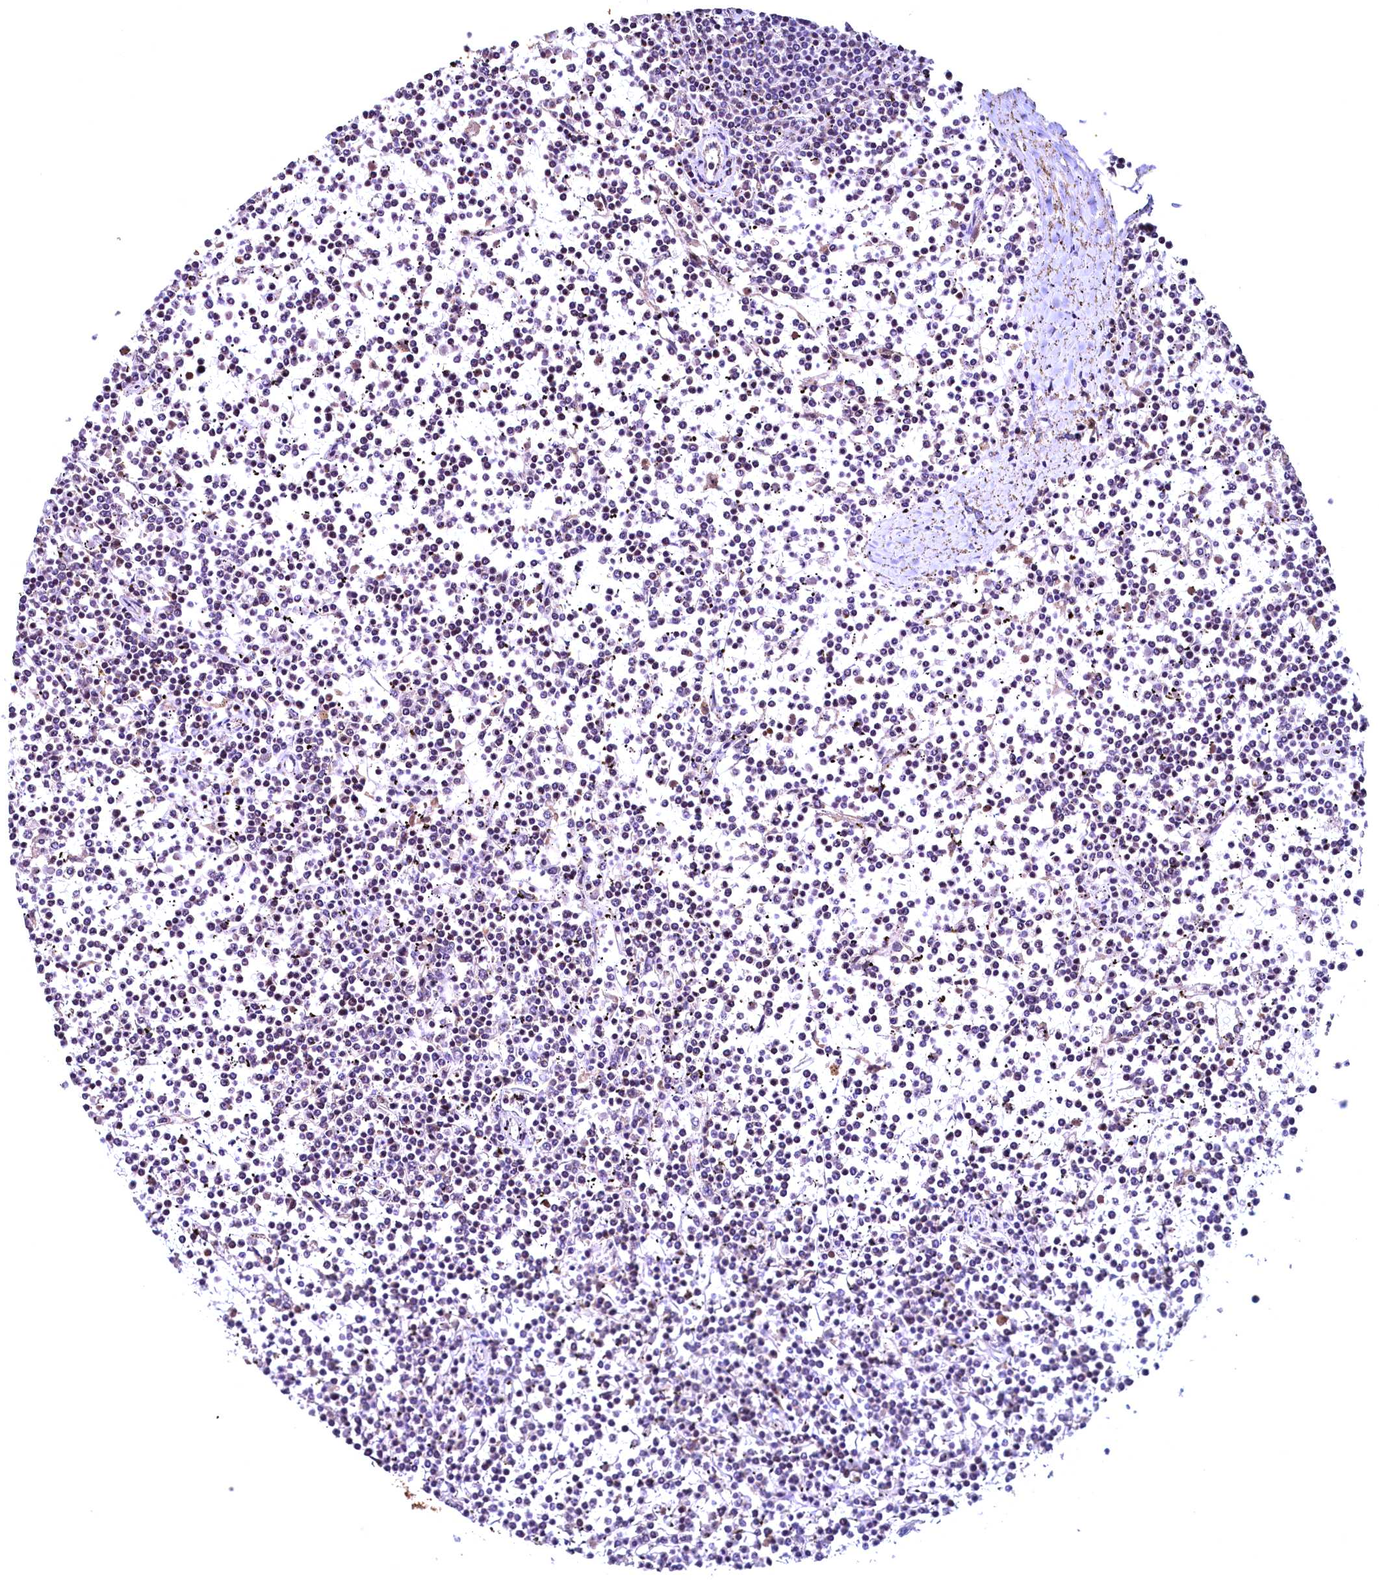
{"staining": {"intensity": "negative", "quantity": "none", "location": "none"}, "tissue": "lymphoma", "cell_type": "Tumor cells", "image_type": "cancer", "snomed": [{"axis": "morphology", "description": "Malignant lymphoma, non-Hodgkin's type, Low grade"}, {"axis": "topography", "description": "Spleen"}], "caption": "IHC micrograph of malignant lymphoma, non-Hodgkin's type (low-grade) stained for a protein (brown), which demonstrates no positivity in tumor cells. (DAB IHC with hematoxylin counter stain).", "gene": "LATS2", "patient": {"sex": "female", "age": 19}}